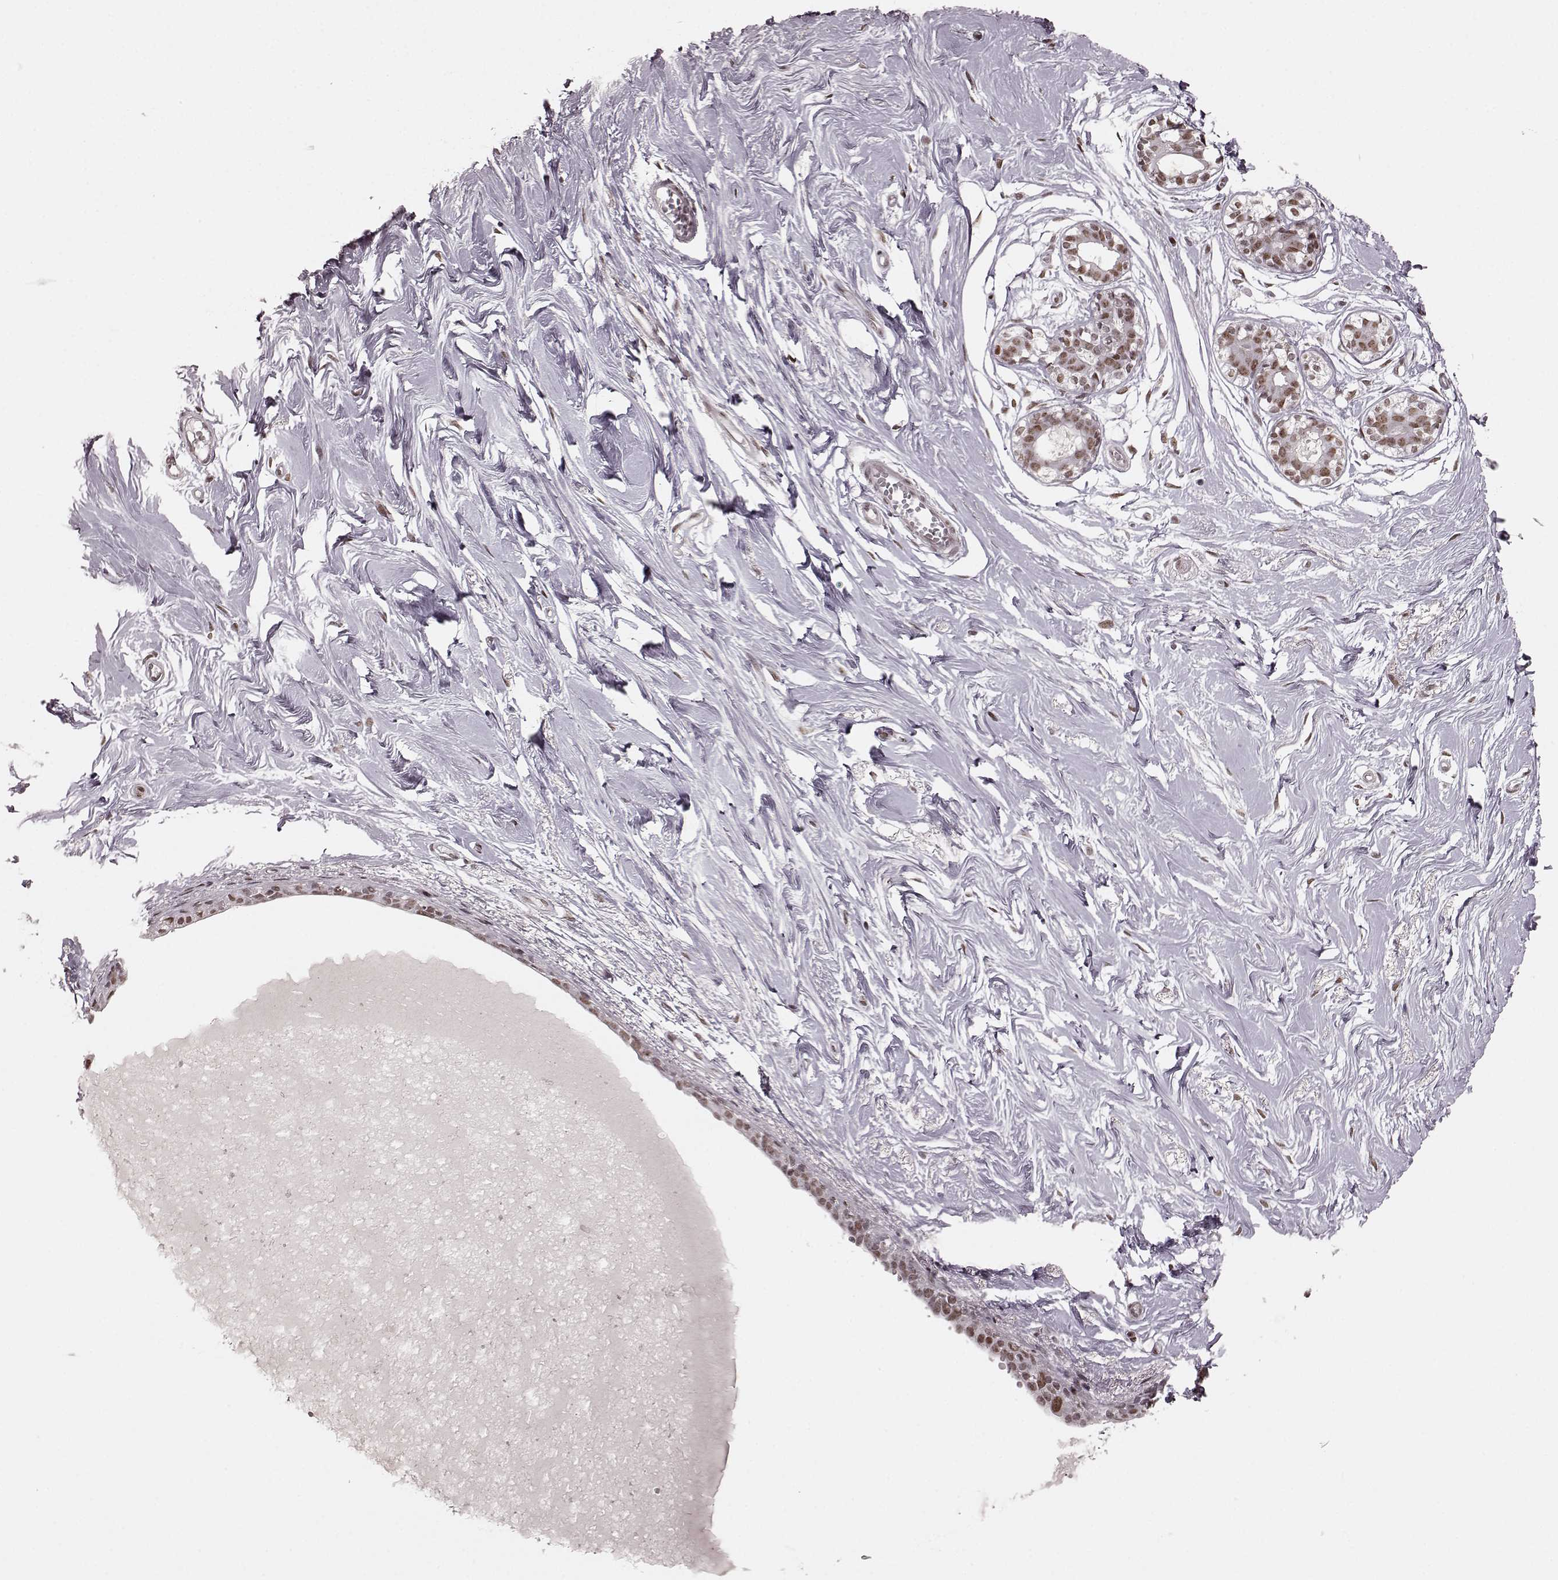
{"staining": {"intensity": "negative", "quantity": "none", "location": "none"}, "tissue": "breast", "cell_type": "Adipocytes", "image_type": "normal", "snomed": [{"axis": "morphology", "description": "Normal tissue, NOS"}, {"axis": "topography", "description": "Breast"}], "caption": "This is an immunohistochemistry (IHC) micrograph of normal human breast. There is no positivity in adipocytes.", "gene": "NR2C1", "patient": {"sex": "female", "age": 49}}